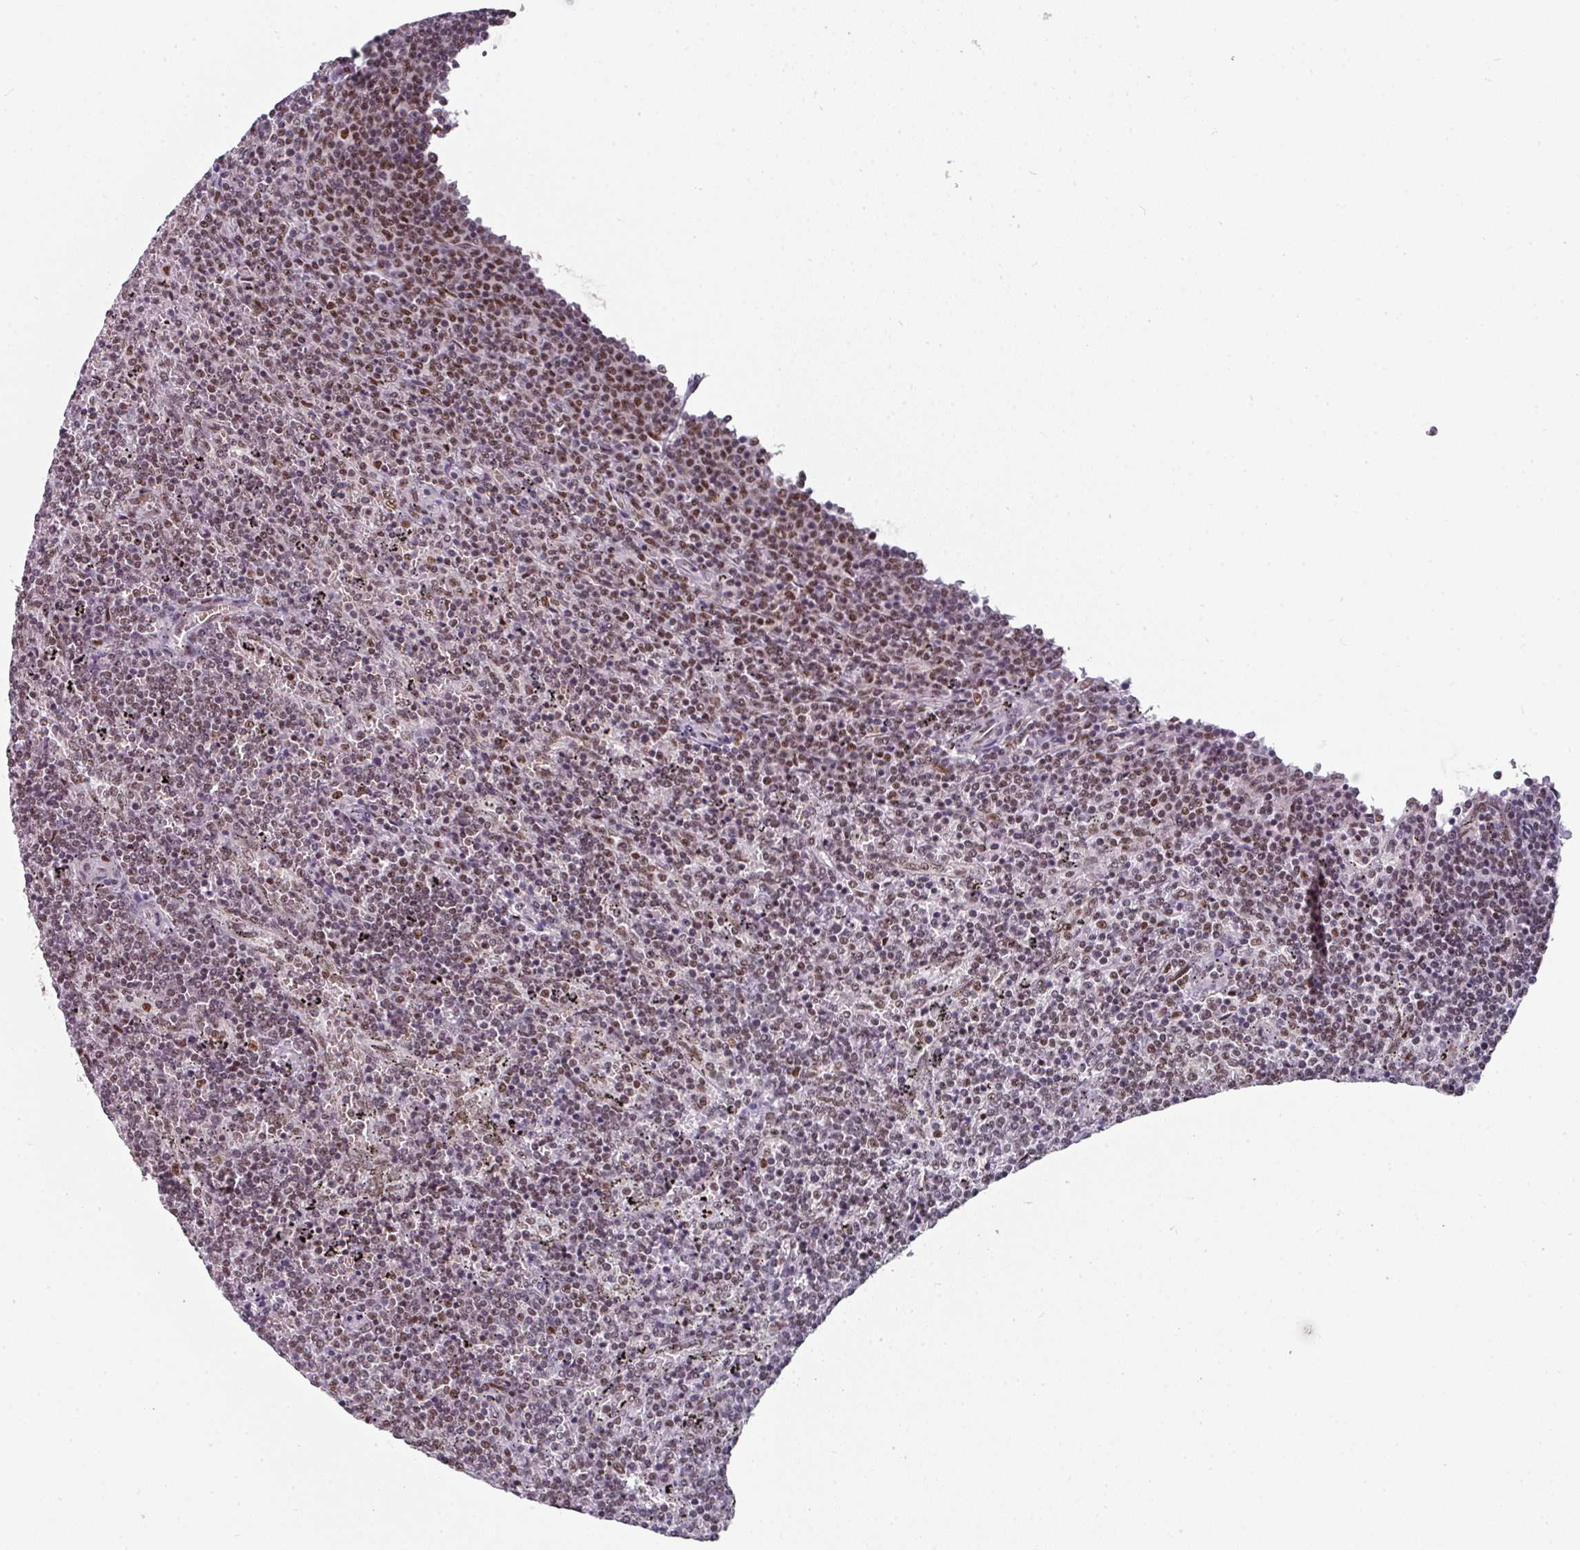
{"staining": {"intensity": "moderate", "quantity": ">75%", "location": "nuclear"}, "tissue": "lymphoma", "cell_type": "Tumor cells", "image_type": "cancer", "snomed": [{"axis": "morphology", "description": "Malignant lymphoma, non-Hodgkin's type, Low grade"}, {"axis": "topography", "description": "Spleen"}], "caption": "A high-resolution histopathology image shows IHC staining of malignant lymphoma, non-Hodgkin's type (low-grade), which exhibits moderate nuclear staining in about >75% of tumor cells.", "gene": "RAD50", "patient": {"sex": "female", "age": 50}}